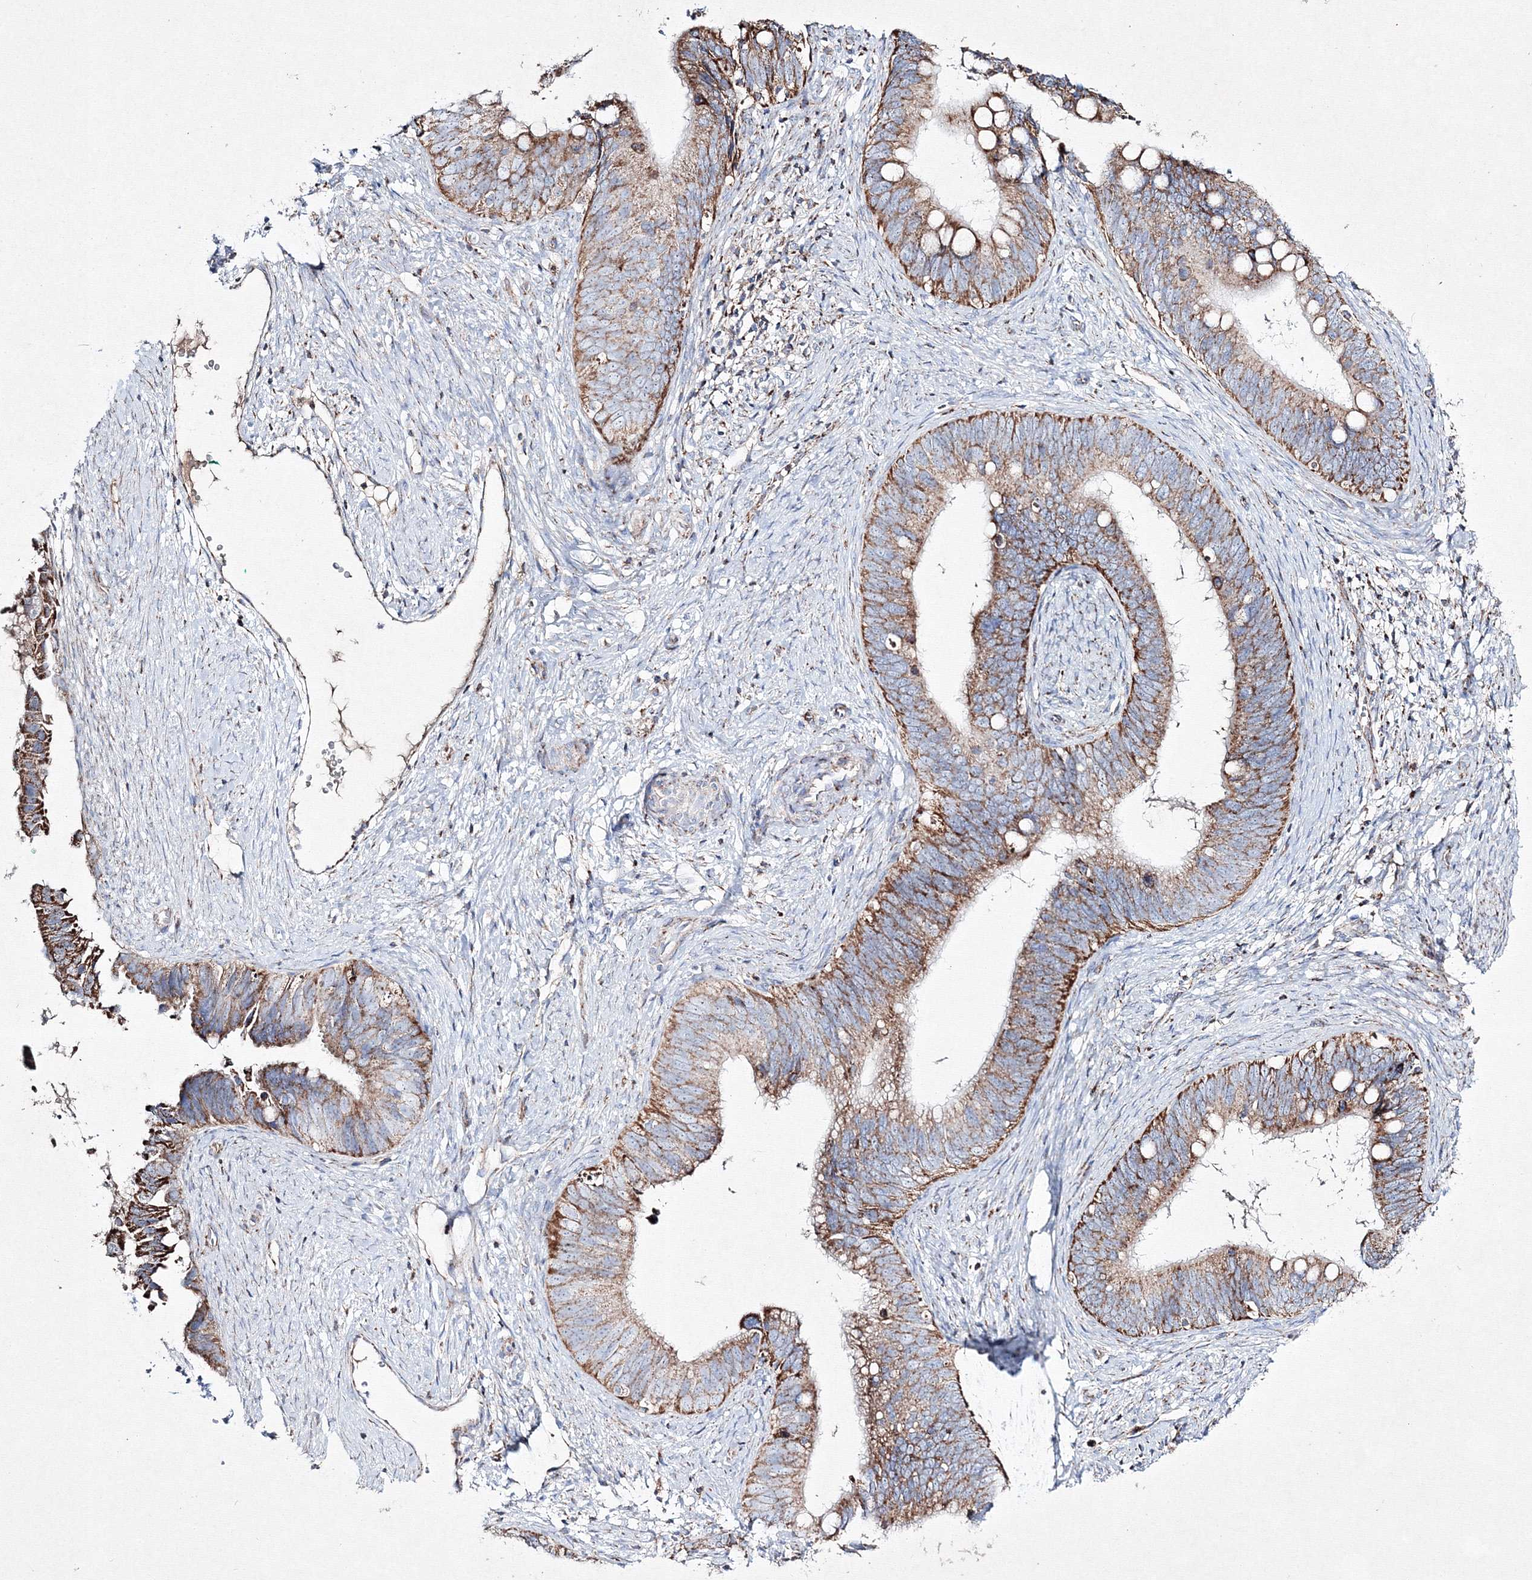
{"staining": {"intensity": "moderate", "quantity": ">75%", "location": "cytoplasmic/membranous"}, "tissue": "cervical cancer", "cell_type": "Tumor cells", "image_type": "cancer", "snomed": [{"axis": "morphology", "description": "Adenocarcinoma, NOS"}, {"axis": "topography", "description": "Cervix"}], "caption": "High-power microscopy captured an IHC micrograph of cervical cancer, revealing moderate cytoplasmic/membranous staining in about >75% of tumor cells. (DAB (3,3'-diaminobenzidine) IHC with brightfield microscopy, high magnification).", "gene": "IGSF9", "patient": {"sex": "female", "age": 42}}